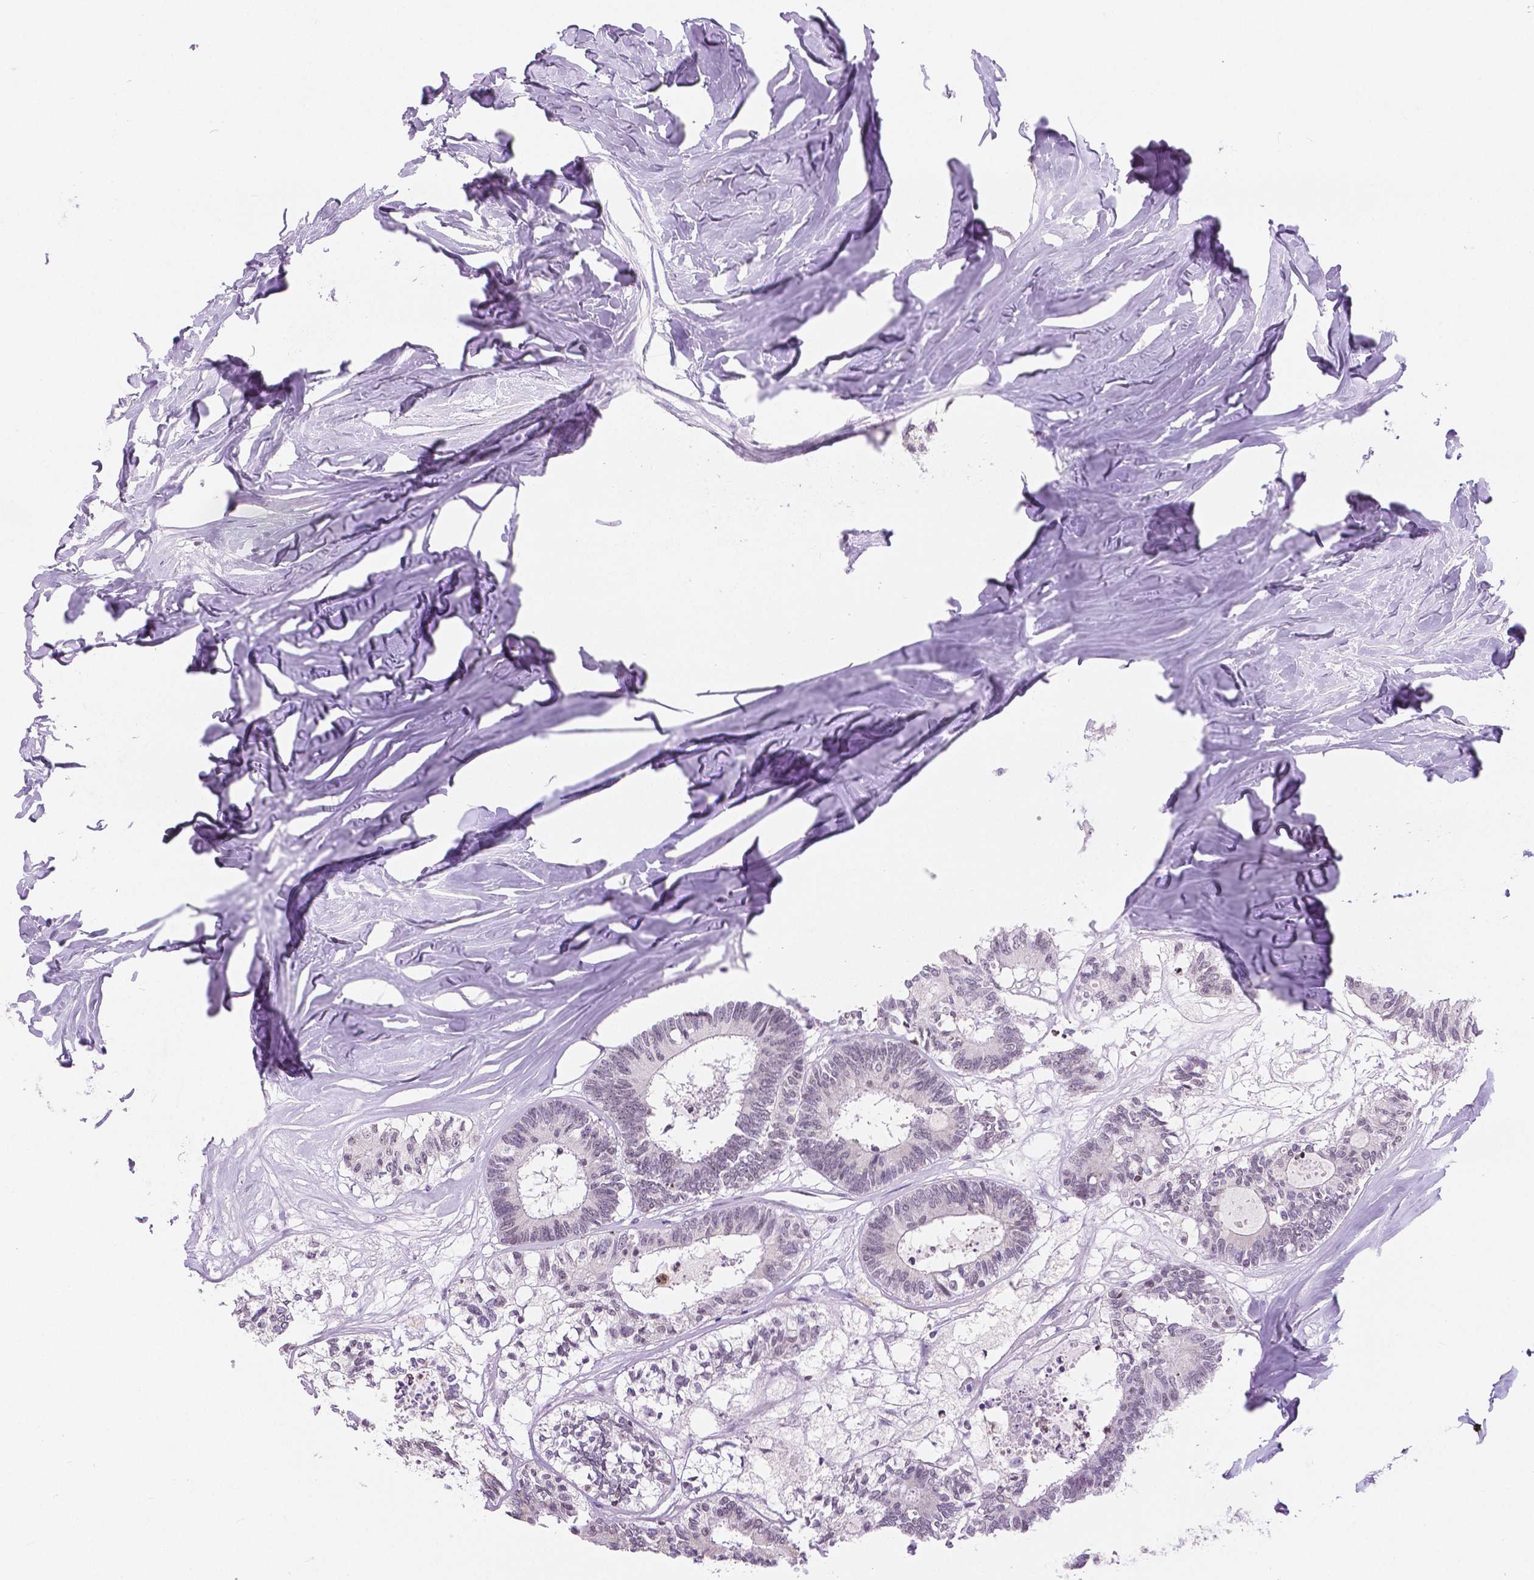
{"staining": {"intensity": "negative", "quantity": "none", "location": "none"}, "tissue": "colorectal cancer", "cell_type": "Tumor cells", "image_type": "cancer", "snomed": [{"axis": "morphology", "description": "Adenocarcinoma, NOS"}, {"axis": "topography", "description": "Colon"}, {"axis": "topography", "description": "Rectum"}], "caption": "The immunohistochemistry histopathology image has no significant positivity in tumor cells of colorectal adenocarcinoma tissue.", "gene": "NHP2", "patient": {"sex": "male", "age": 57}}